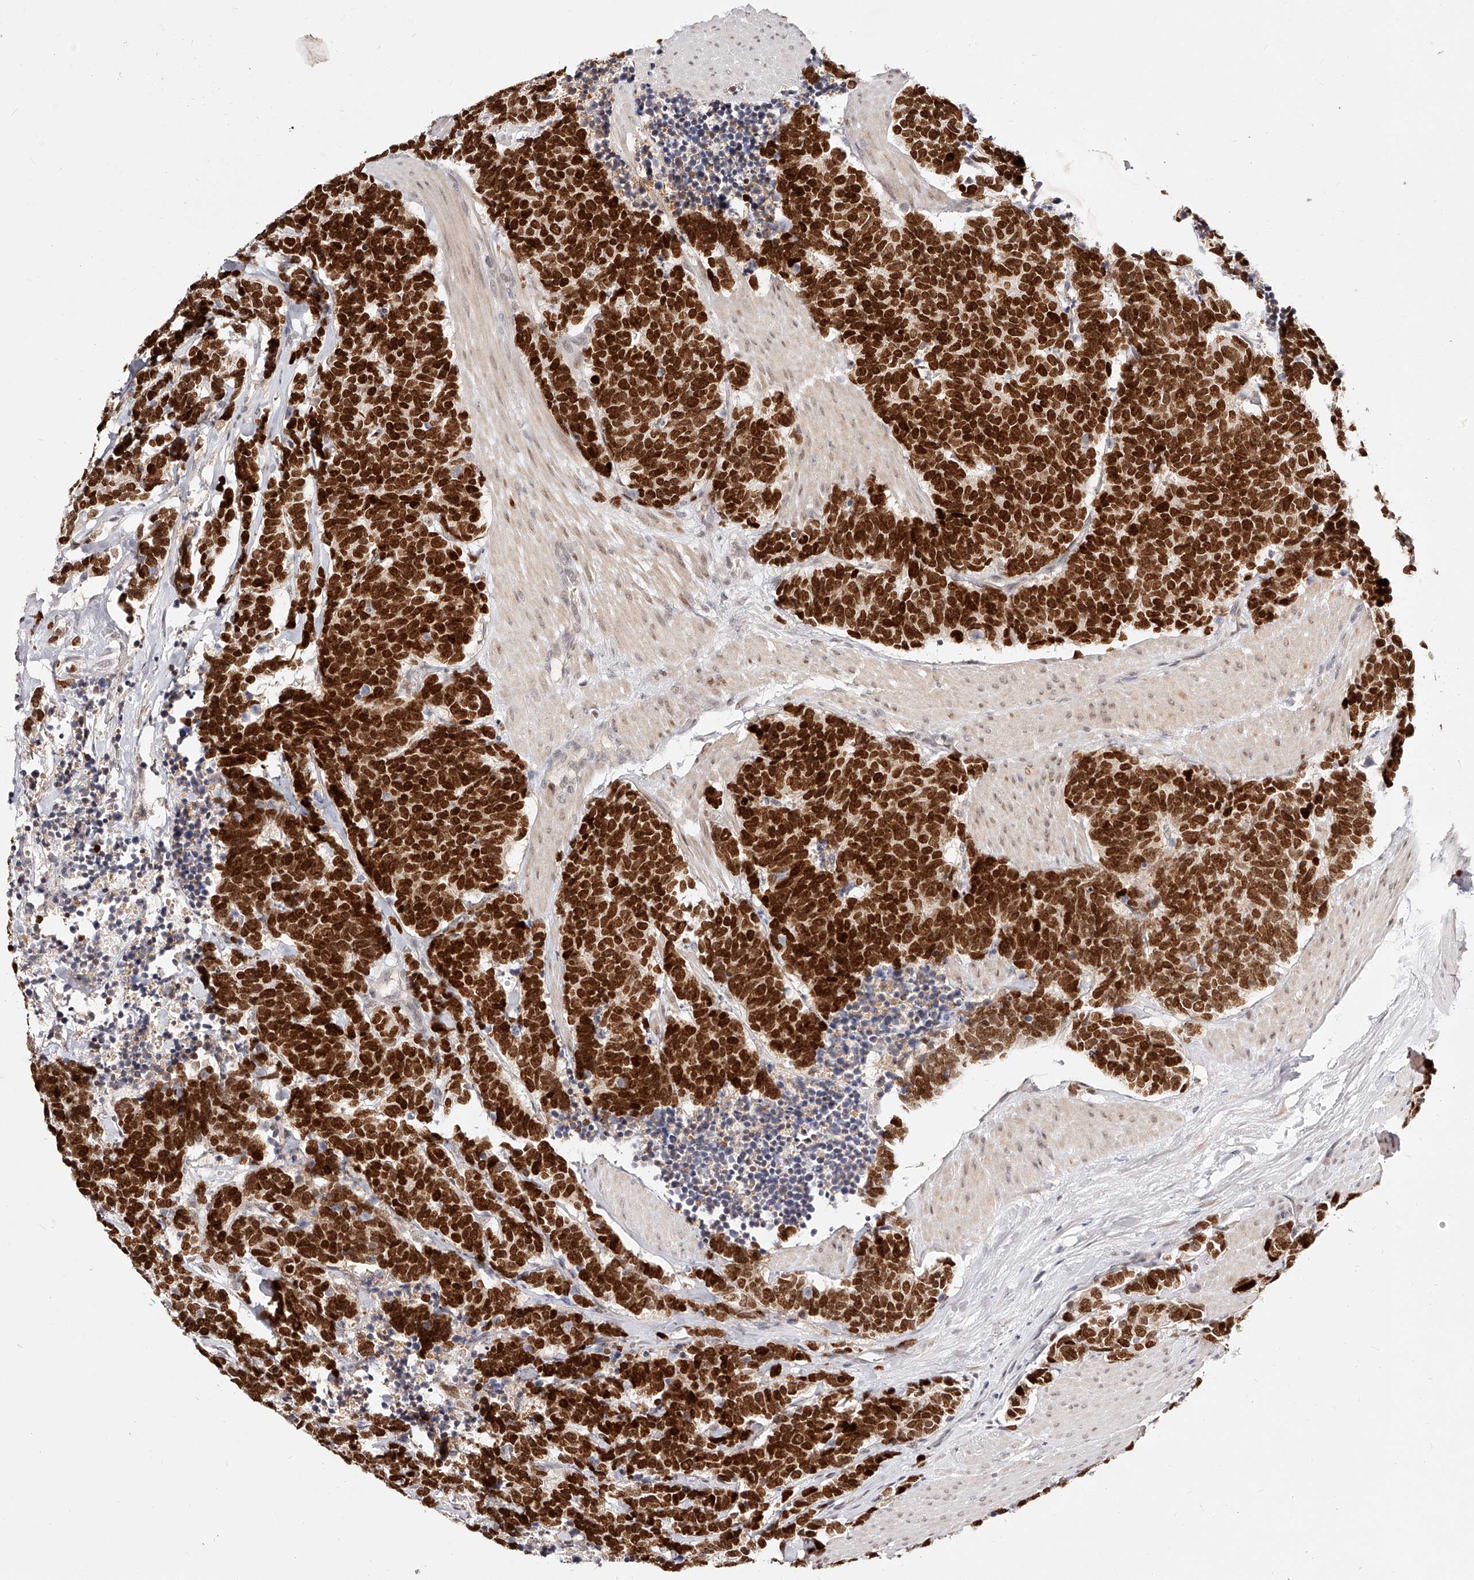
{"staining": {"intensity": "strong", "quantity": ">75%", "location": "nuclear"}, "tissue": "carcinoid", "cell_type": "Tumor cells", "image_type": "cancer", "snomed": [{"axis": "morphology", "description": "Carcinoma, NOS"}, {"axis": "morphology", "description": "Carcinoid, malignant, NOS"}, {"axis": "topography", "description": "Urinary bladder"}], "caption": "Human carcinoid stained with a brown dye shows strong nuclear positive staining in about >75% of tumor cells.", "gene": "USF3", "patient": {"sex": "male", "age": 57}}